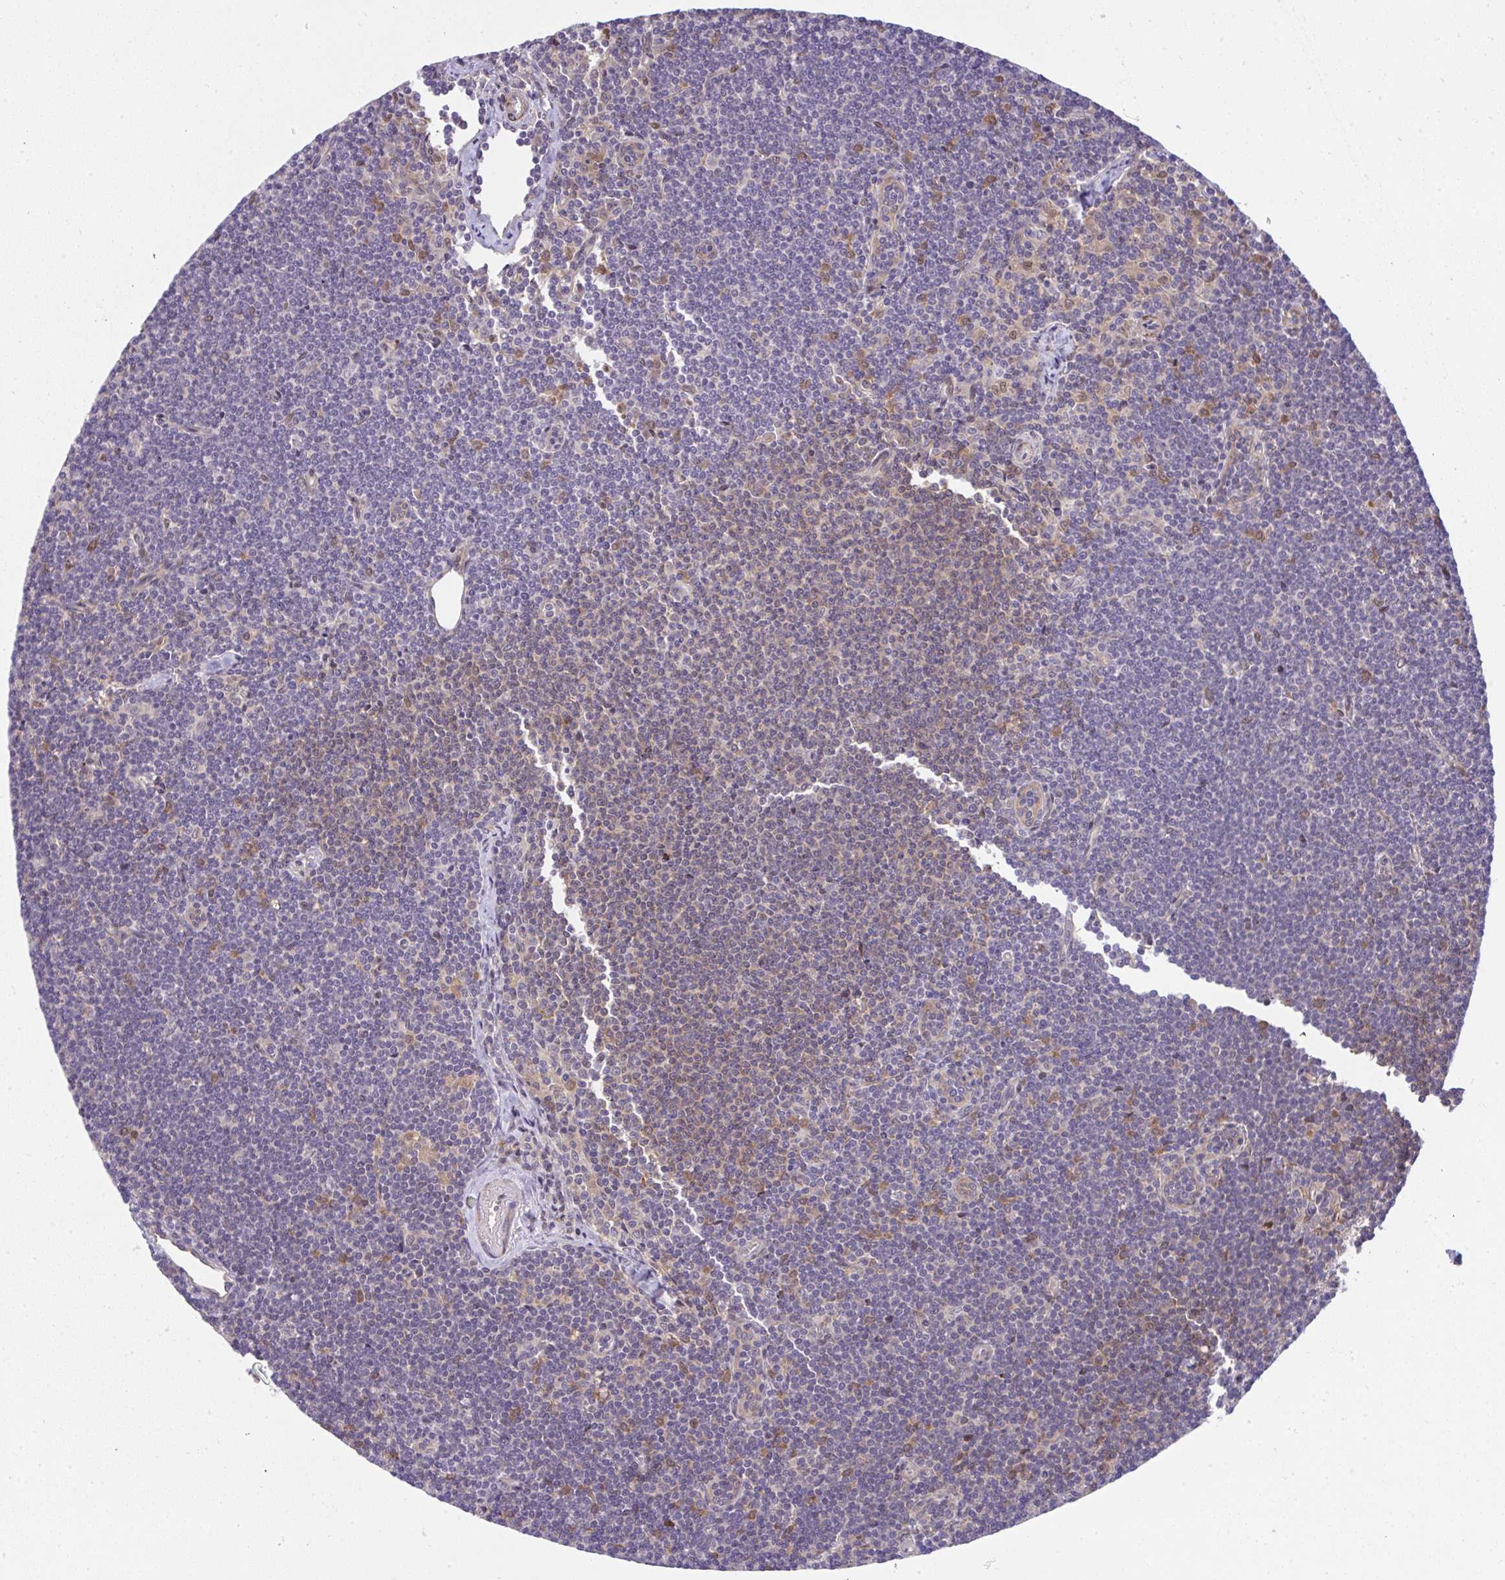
{"staining": {"intensity": "weak", "quantity": "<25%", "location": "cytoplasmic/membranous"}, "tissue": "lymphoma", "cell_type": "Tumor cells", "image_type": "cancer", "snomed": [{"axis": "morphology", "description": "Malignant lymphoma, non-Hodgkin's type, Low grade"}, {"axis": "topography", "description": "Lymph node"}], "caption": "Tumor cells show no significant protein expression in low-grade malignant lymphoma, non-Hodgkin's type.", "gene": "RDH14", "patient": {"sex": "female", "age": 73}}